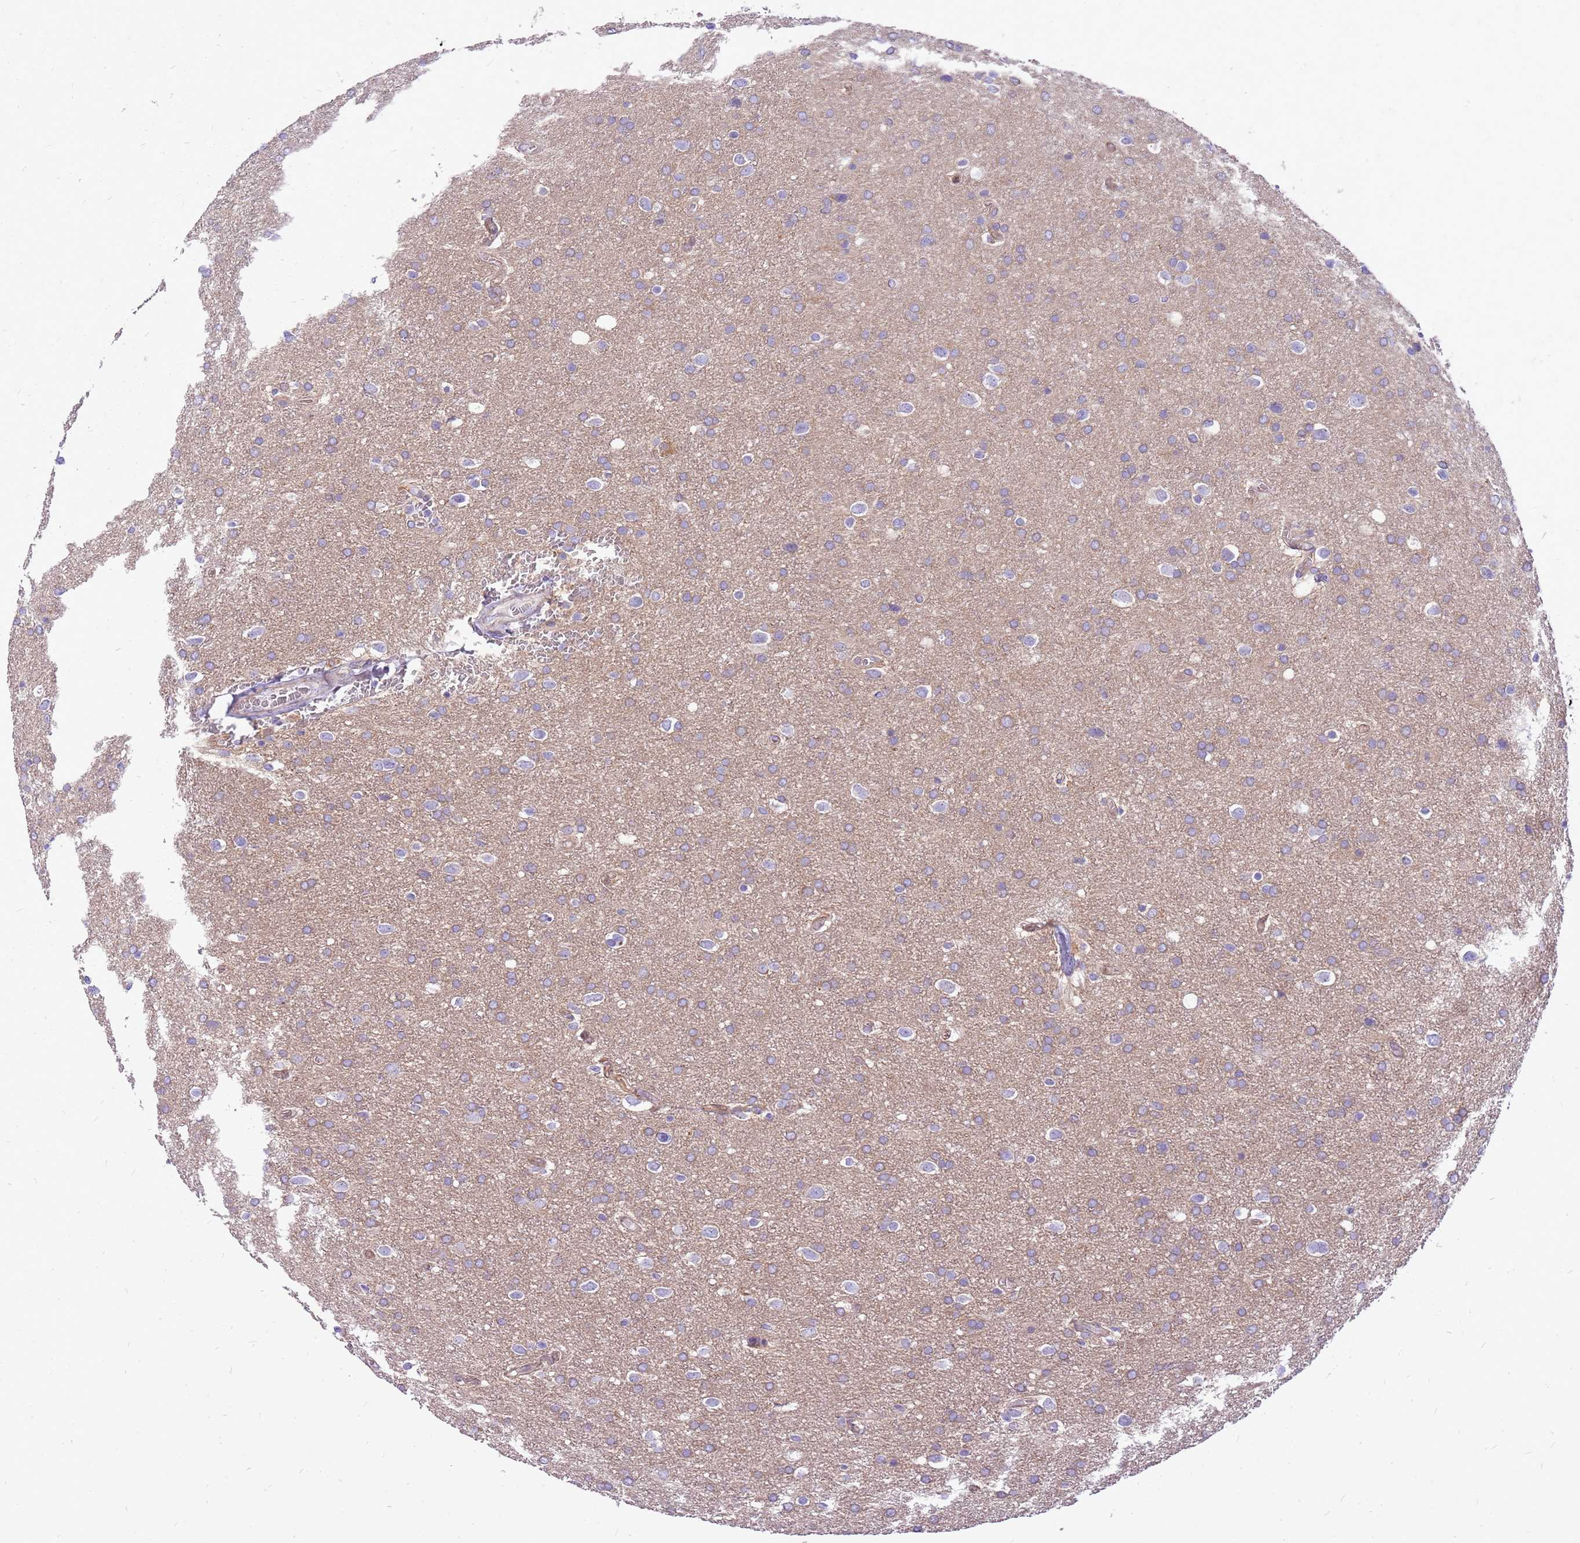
{"staining": {"intensity": "negative", "quantity": "none", "location": "none"}, "tissue": "glioma", "cell_type": "Tumor cells", "image_type": "cancer", "snomed": [{"axis": "morphology", "description": "Glioma, malignant, Low grade"}, {"axis": "topography", "description": "Brain"}], "caption": "Immunohistochemistry (IHC) photomicrograph of low-grade glioma (malignant) stained for a protein (brown), which exhibits no expression in tumor cells. (Brightfield microscopy of DAB (3,3'-diaminobenzidine) immunohistochemistry (IHC) at high magnification).", "gene": "WDR90", "patient": {"sex": "female", "age": 32}}